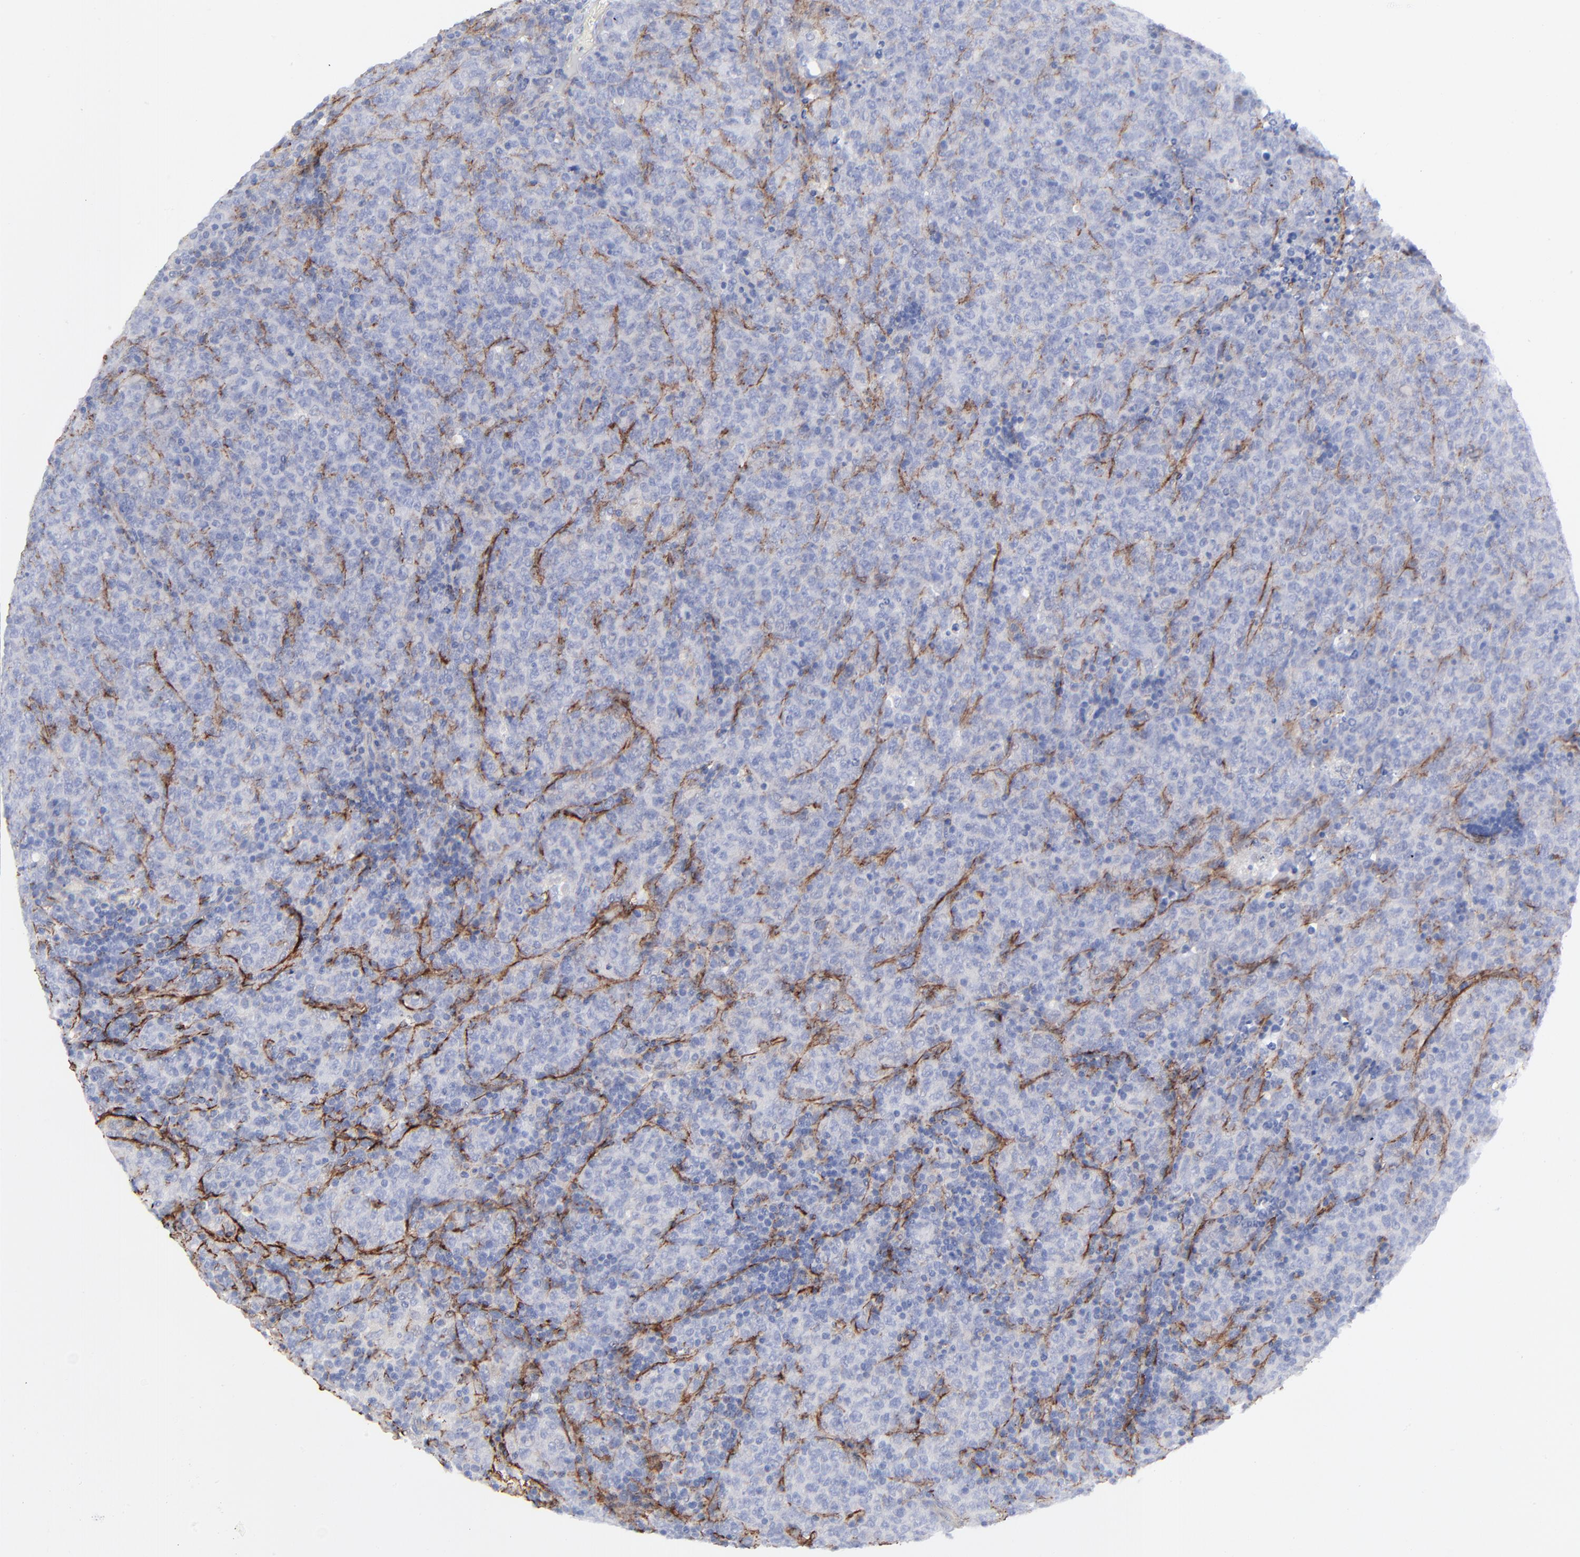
{"staining": {"intensity": "negative", "quantity": "none", "location": "none"}, "tissue": "lymphoma", "cell_type": "Tumor cells", "image_type": "cancer", "snomed": [{"axis": "morphology", "description": "Malignant lymphoma, non-Hodgkin's type, High grade"}, {"axis": "topography", "description": "Tonsil"}], "caption": "Image shows no protein expression in tumor cells of lymphoma tissue.", "gene": "FBLN2", "patient": {"sex": "female", "age": 36}}